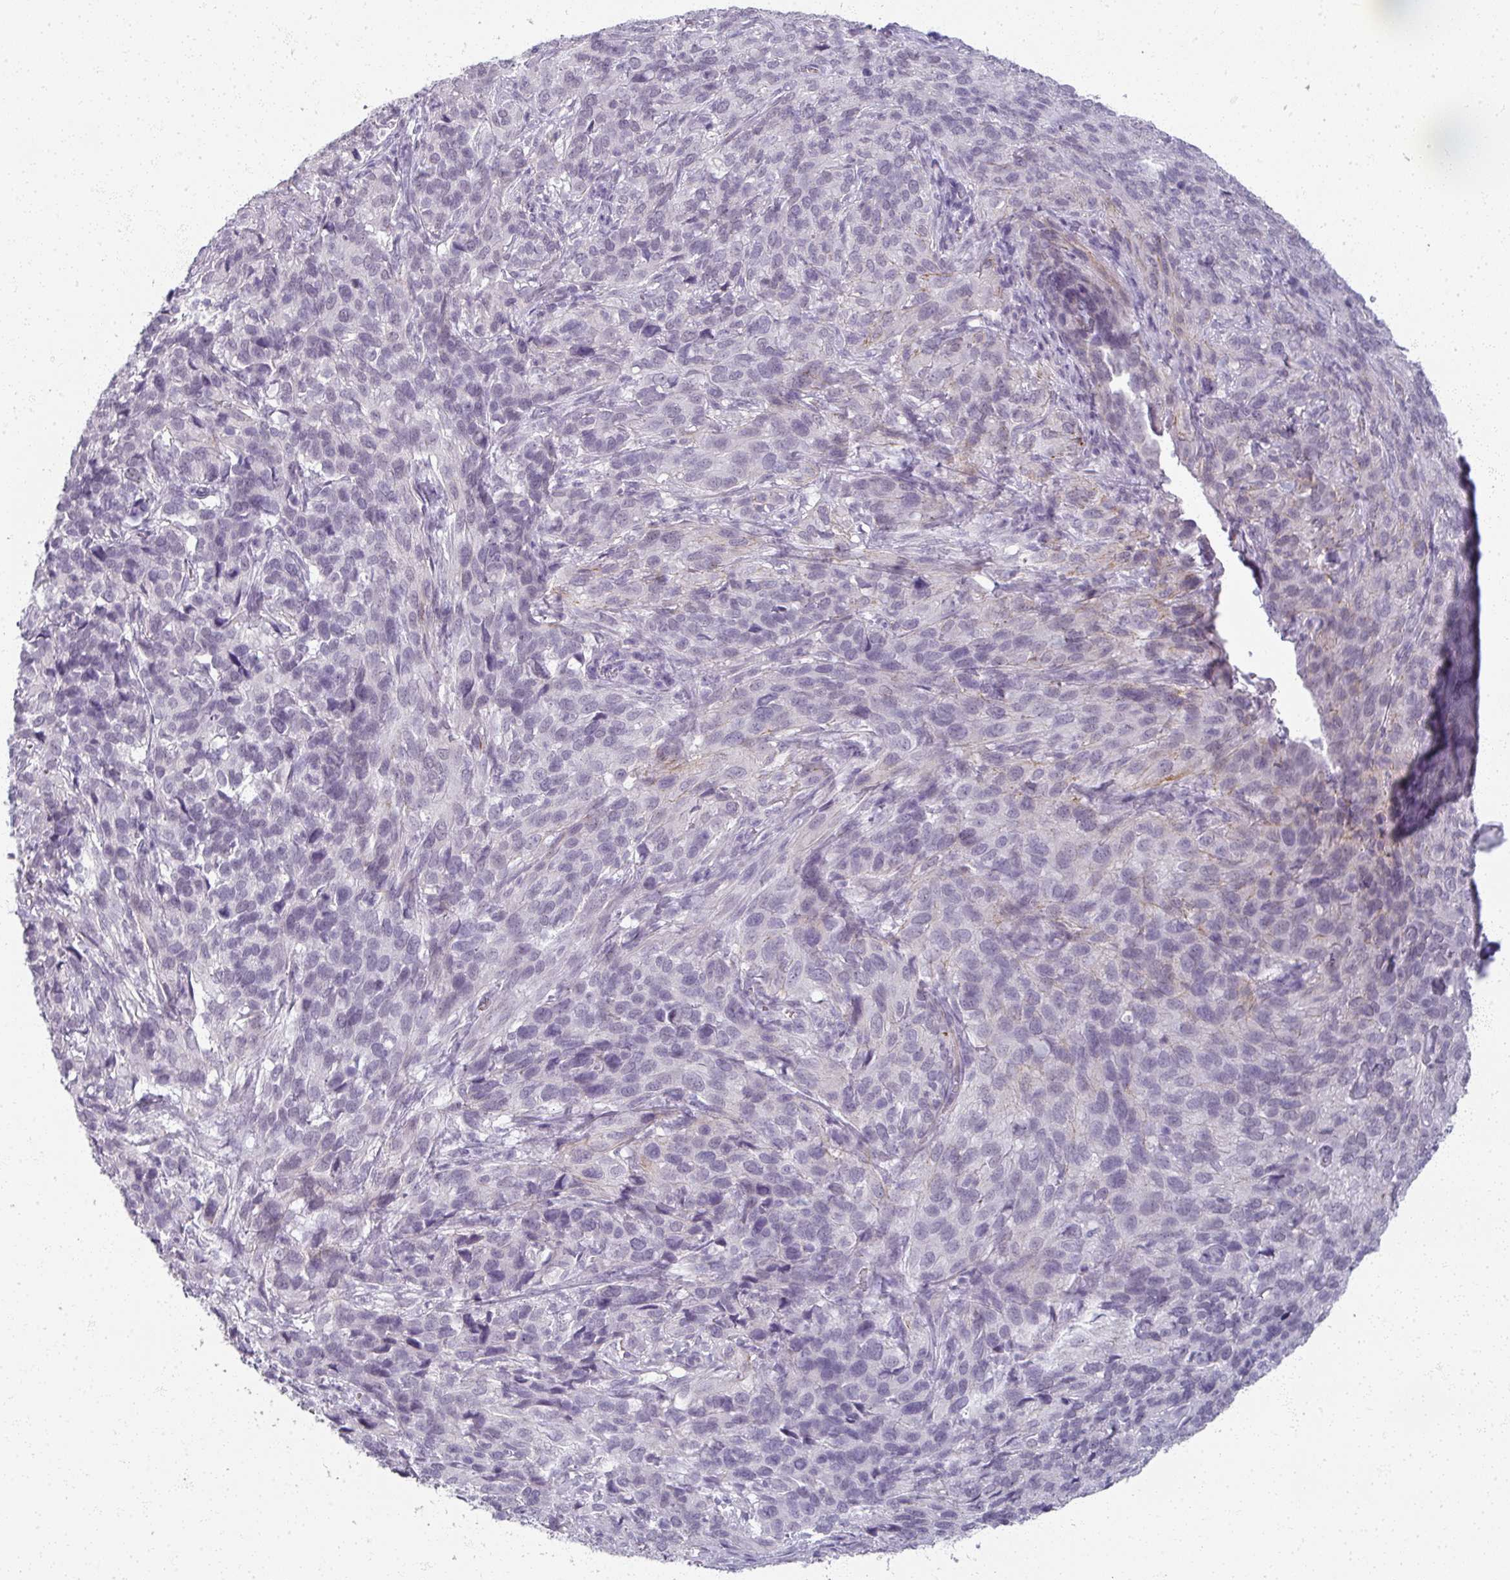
{"staining": {"intensity": "negative", "quantity": "none", "location": "none"}, "tissue": "cervical cancer", "cell_type": "Tumor cells", "image_type": "cancer", "snomed": [{"axis": "morphology", "description": "Squamous cell carcinoma, NOS"}, {"axis": "topography", "description": "Cervix"}], "caption": "This histopathology image is of cervical cancer (squamous cell carcinoma) stained with immunohistochemistry to label a protein in brown with the nuclei are counter-stained blue. There is no positivity in tumor cells. (IHC, brightfield microscopy, high magnification).", "gene": "RFPL2", "patient": {"sex": "female", "age": 51}}